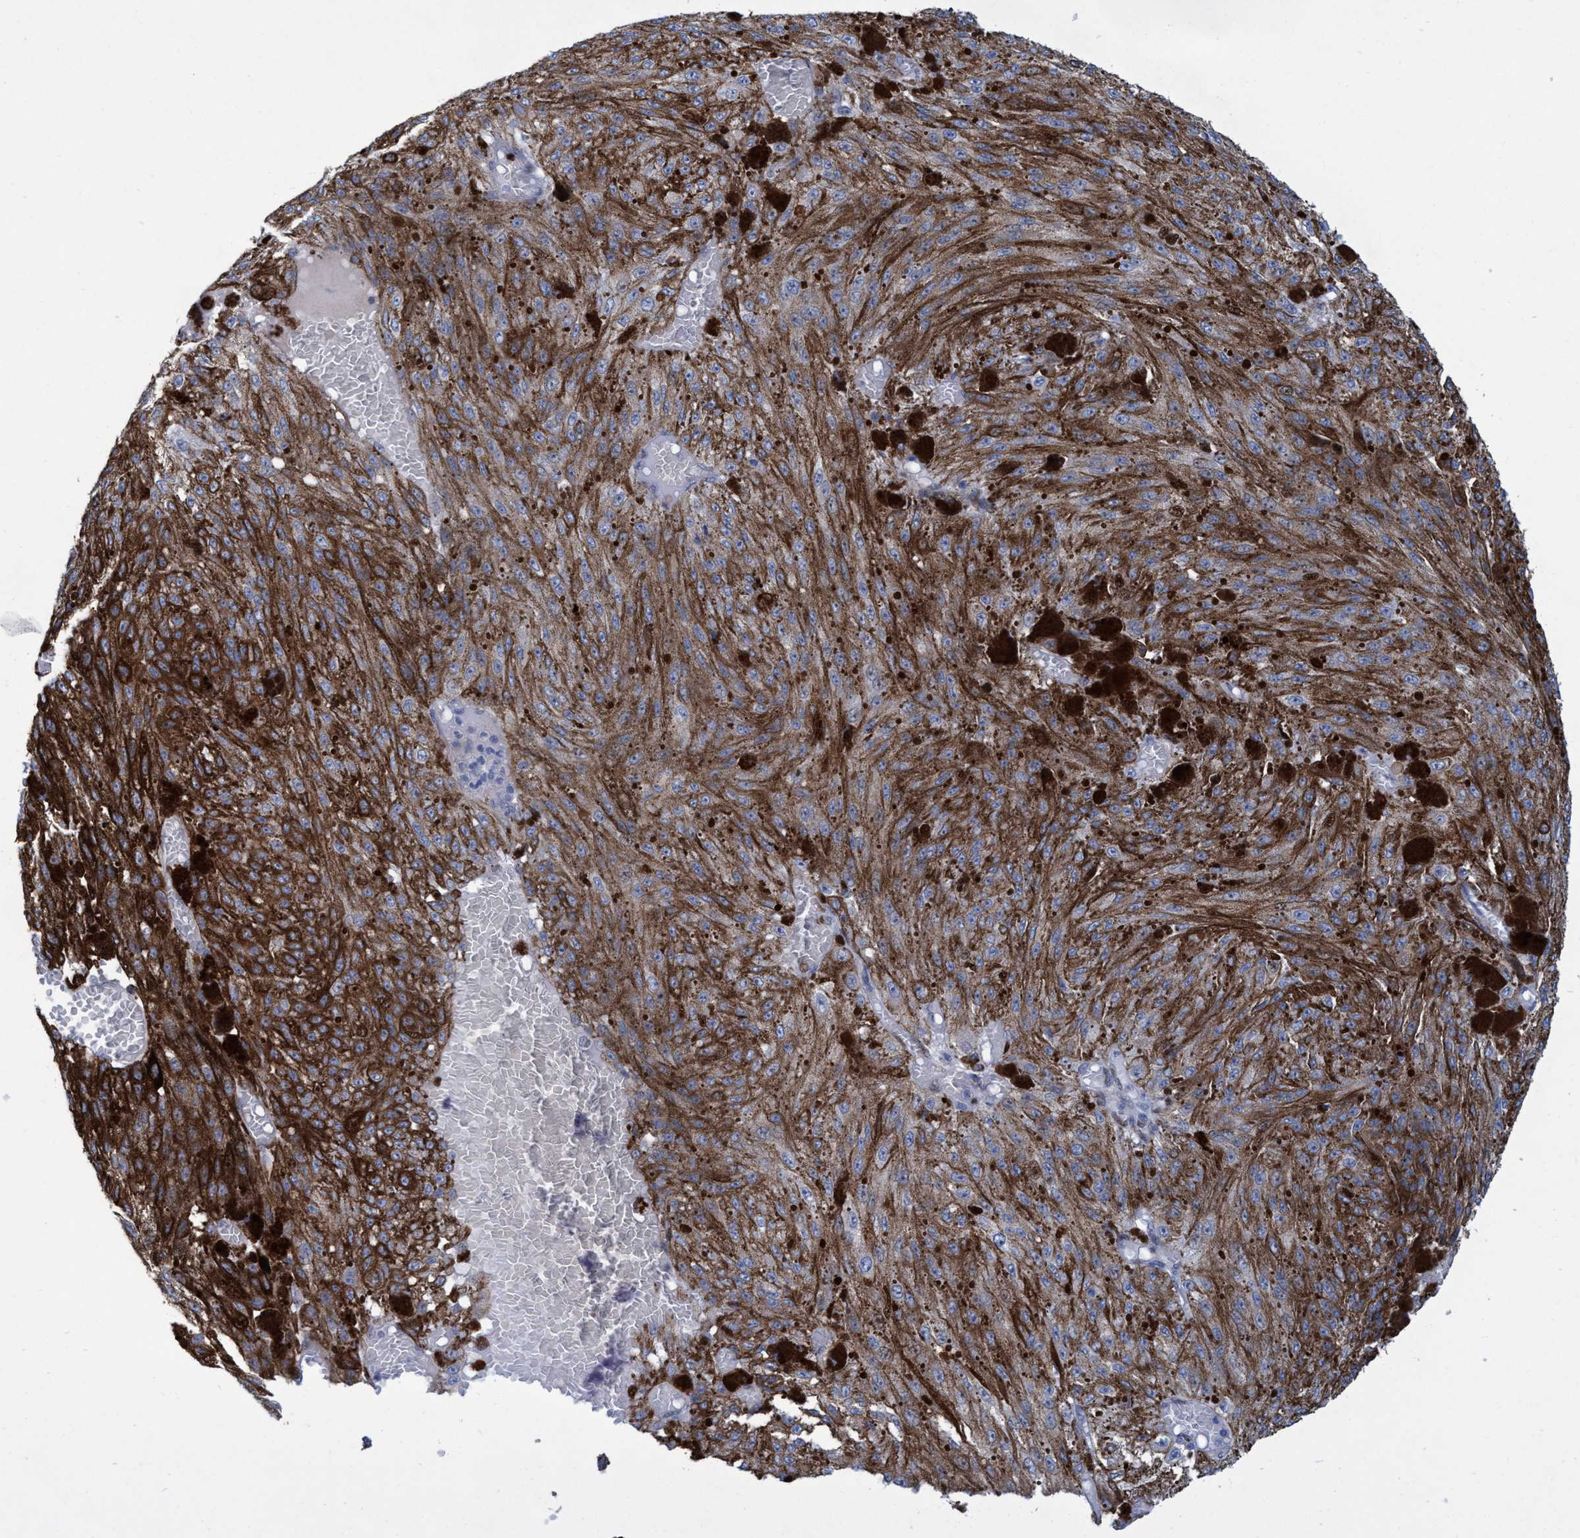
{"staining": {"intensity": "moderate", "quantity": ">75%", "location": "cytoplasmic/membranous"}, "tissue": "melanoma", "cell_type": "Tumor cells", "image_type": "cancer", "snomed": [{"axis": "morphology", "description": "Malignant melanoma, NOS"}, {"axis": "topography", "description": "Other"}], "caption": "DAB (3,3'-diaminobenzidine) immunohistochemical staining of human melanoma displays moderate cytoplasmic/membranous protein expression in approximately >75% of tumor cells.", "gene": "R3HCC1", "patient": {"sex": "male", "age": 79}}